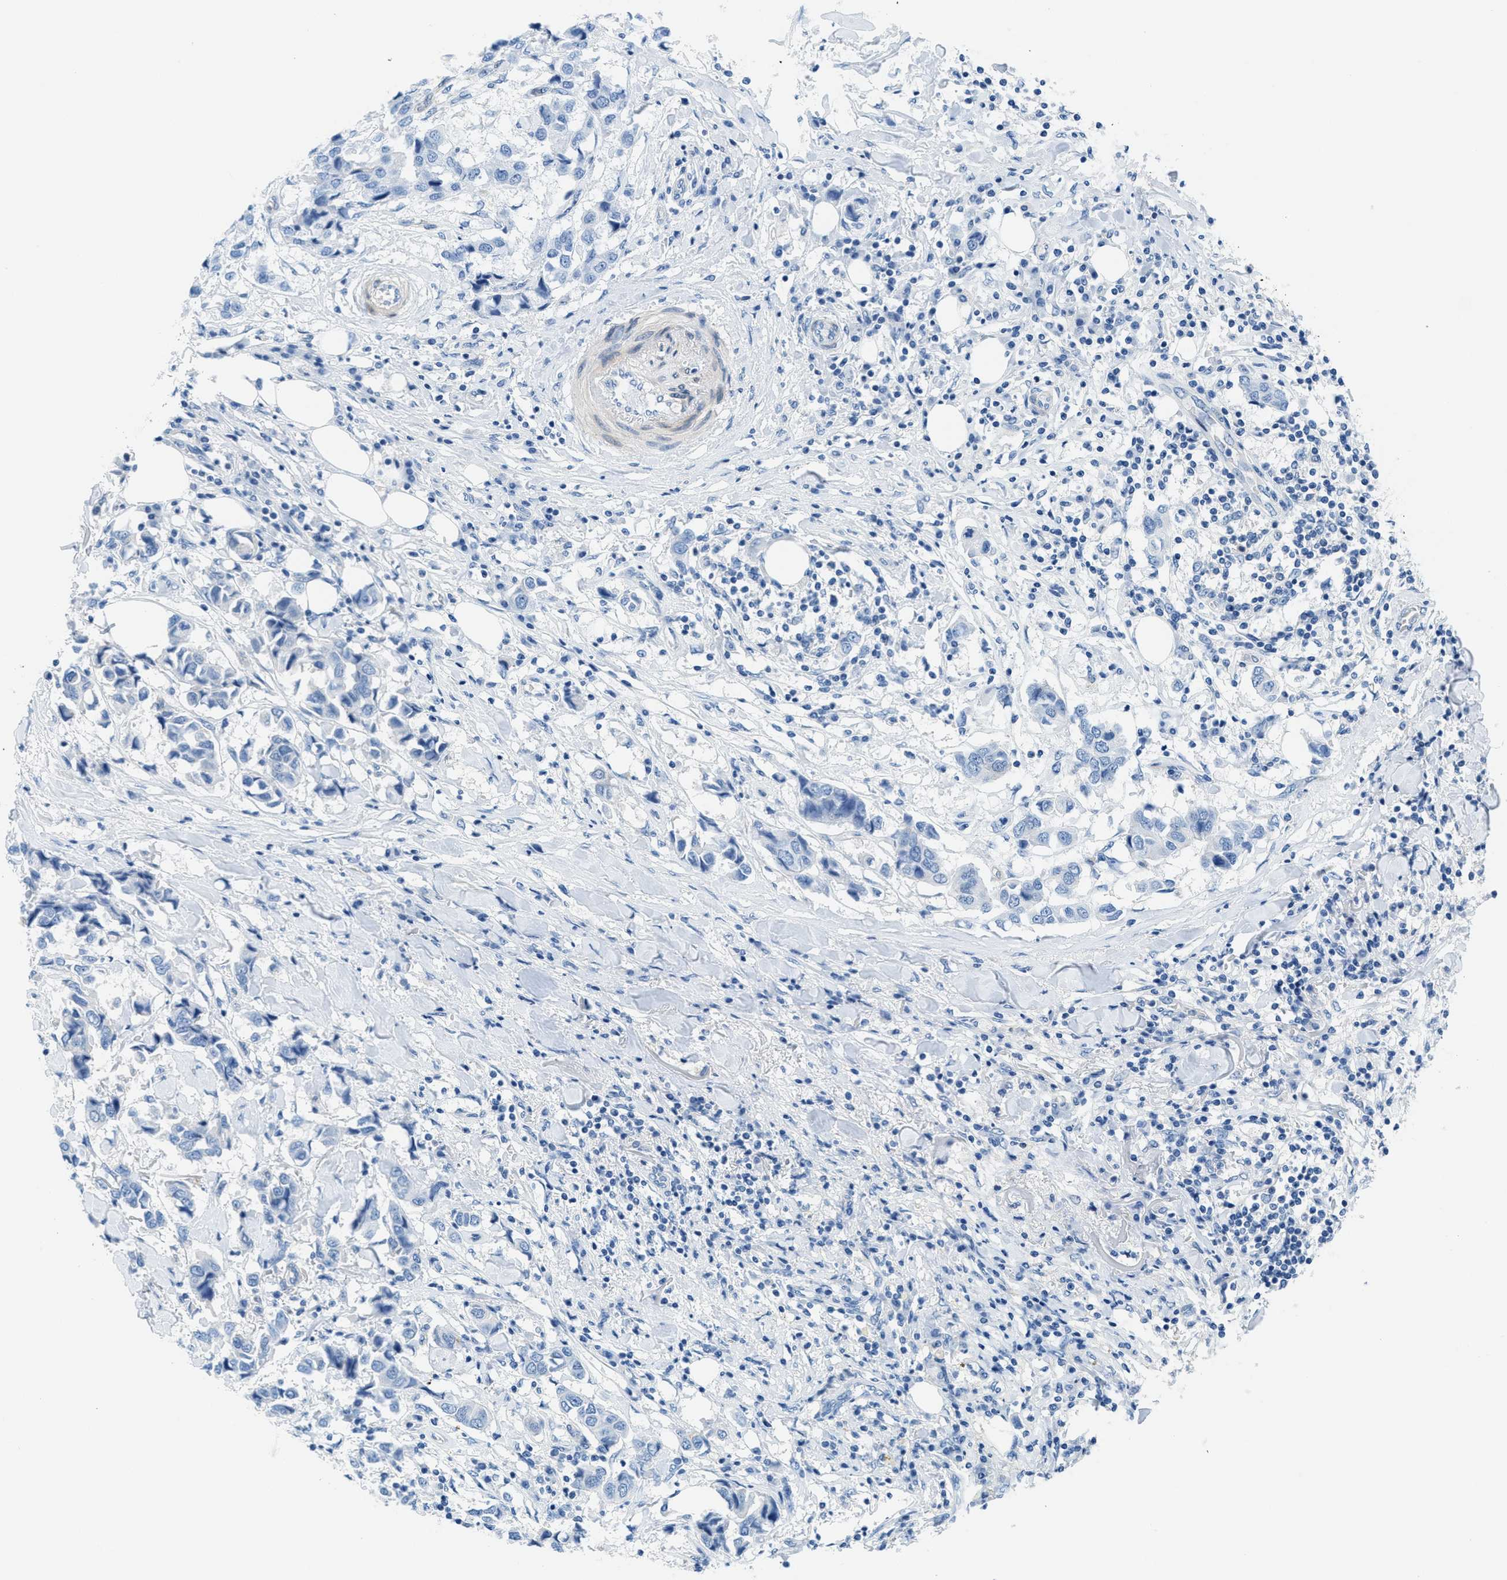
{"staining": {"intensity": "negative", "quantity": "none", "location": "none"}, "tissue": "breast cancer", "cell_type": "Tumor cells", "image_type": "cancer", "snomed": [{"axis": "morphology", "description": "Duct carcinoma"}, {"axis": "topography", "description": "Breast"}], "caption": "There is no significant staining in tumor cells of infiltrating ductal carcinoma (breast).", "gene": "MAPRE2", "patient": {"sex": "female", "age": 80}}